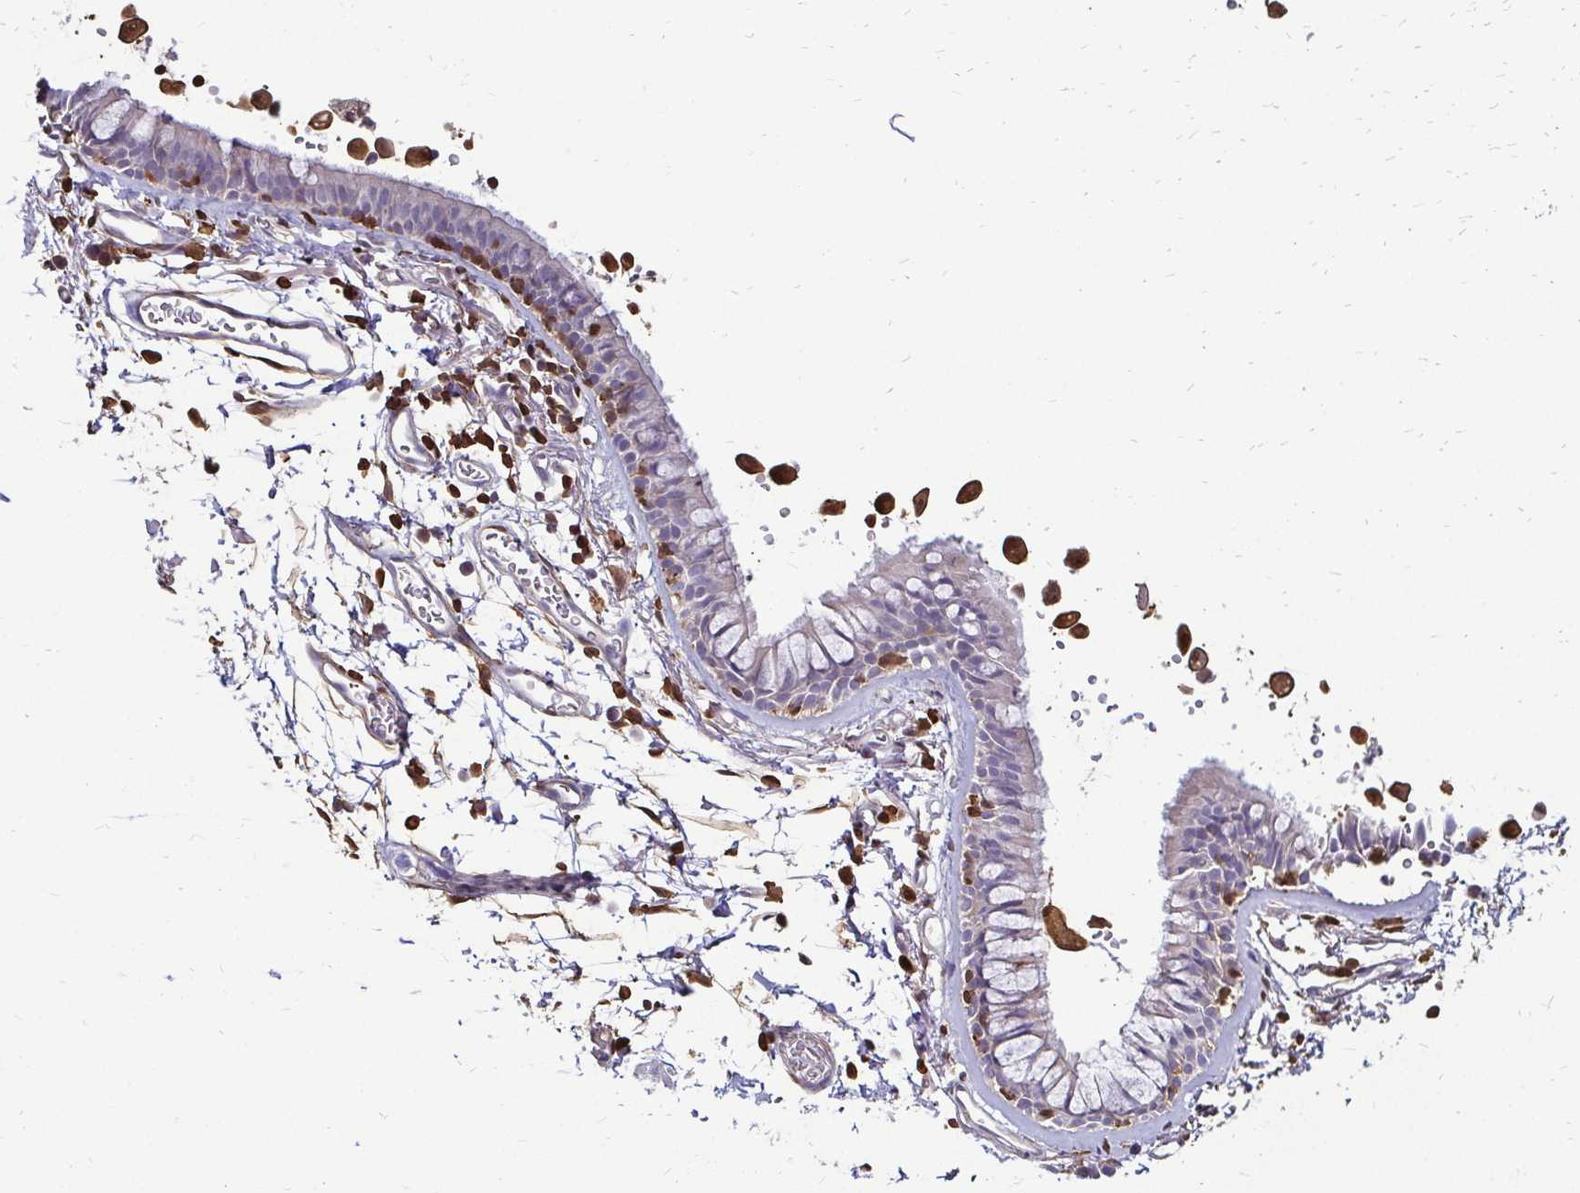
{"staining": {"intensity": "weak", "quantity": "<25%", "location": "cytoplasmic/membranous"}, "tissue": "bronchus", "cell_type": "Respiratory epithelial cells", "image_type": "normal", "snomed": [{"axis": "morphology", "description": "Normal tissue, NOS"}, {"axis": "topography", "description": "Cartilage tissue"}, {"axis": "topography", "description": "Bronchus"}], "caption": "An immunohistochemistry (IHC) photomicrograph of unremarkable bronchus is shown. There is no staining in respiratory epithelial cells of bronchus.", "gene": "ZFP1", "patient": {"sex": "female", "age": 79}}